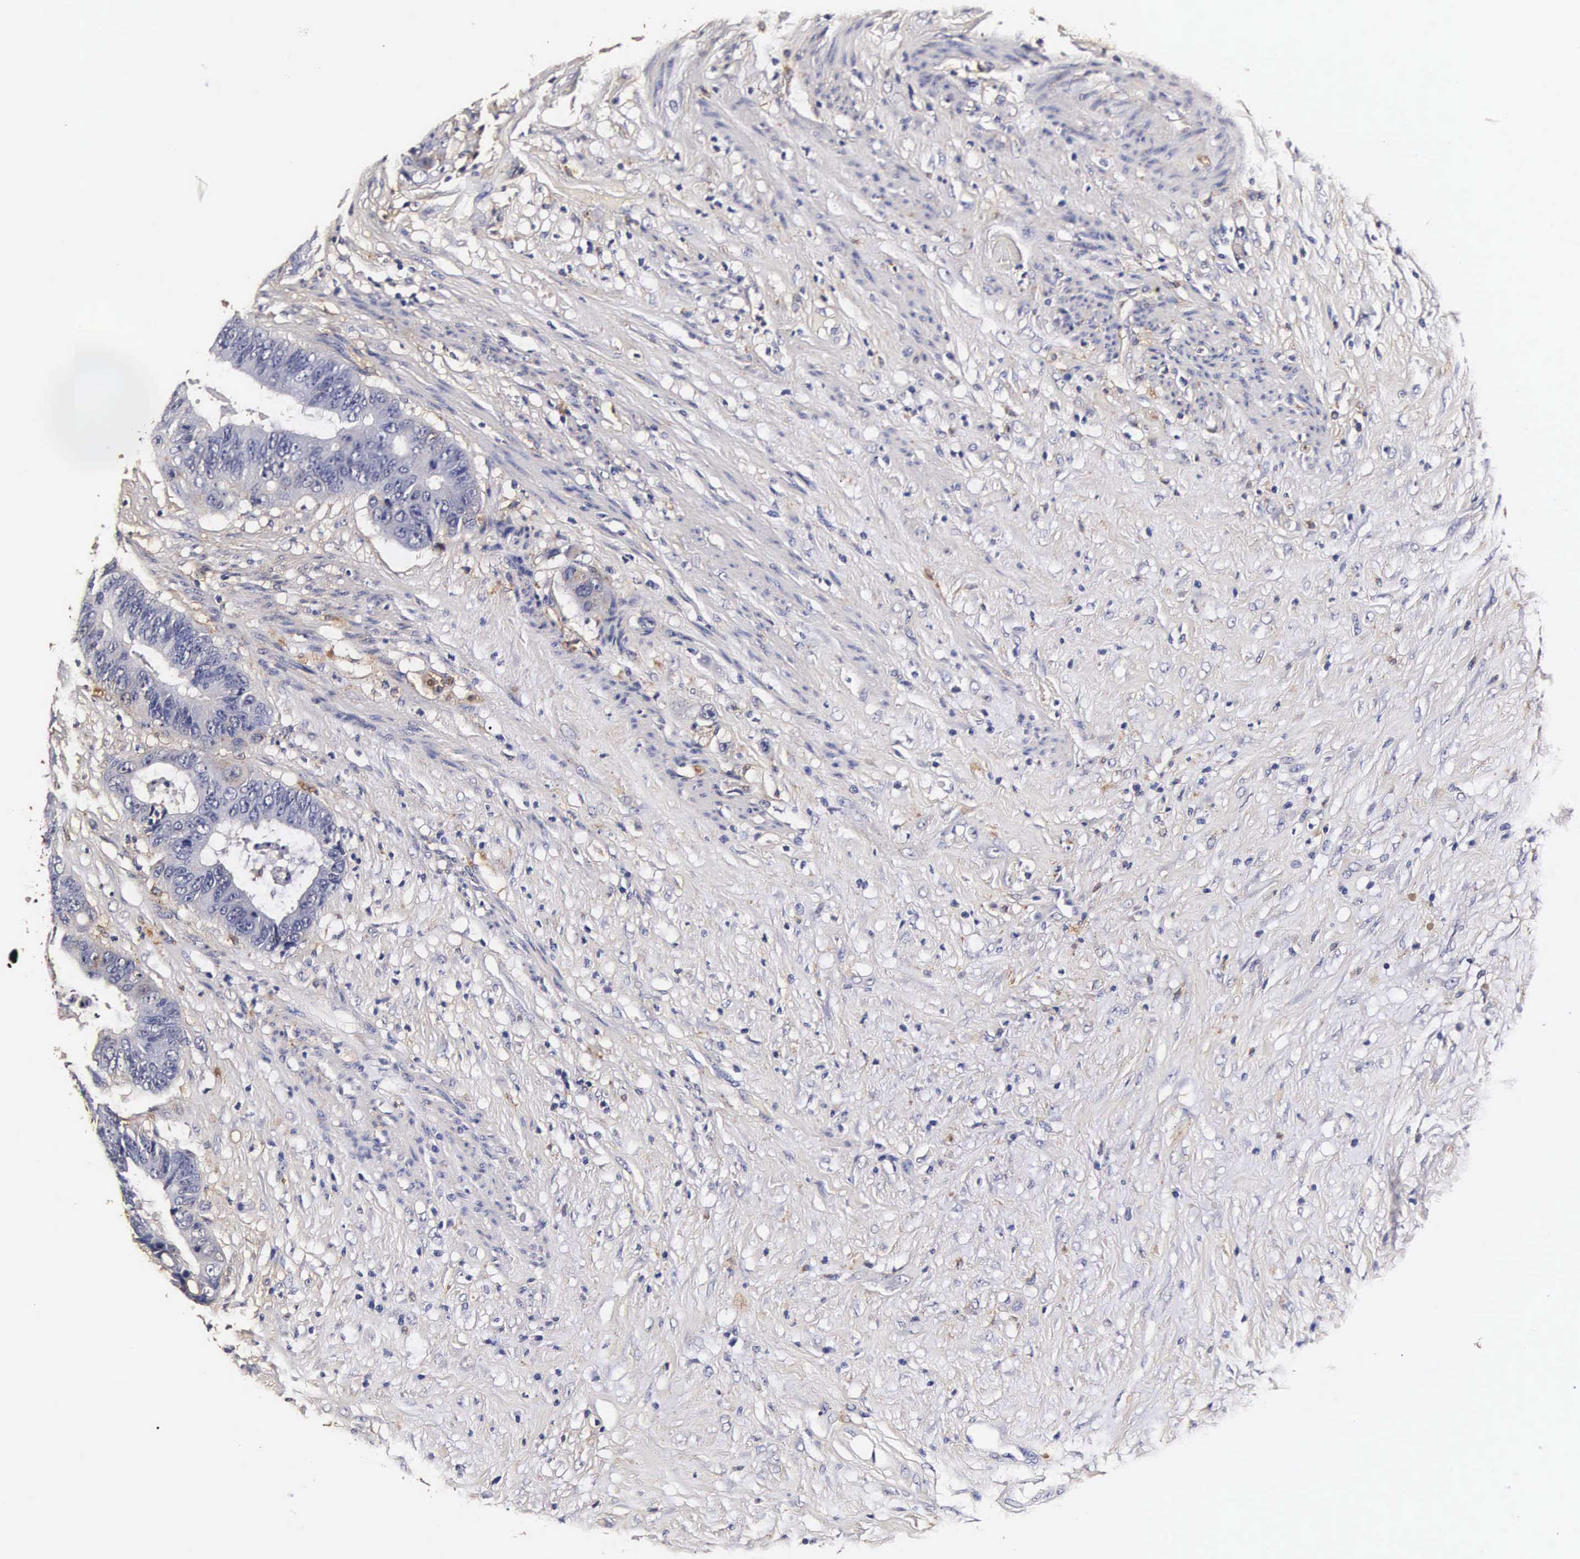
{"staining": {"intensity": "negative", "quantity": "none", "location": "none"}, "tissue": "colorectal cancer", "cell_type": "Tumor cells", "image_type": "cancer", "snomed": [{"axis": "morphology", "description": "Adenocarcinoma, NOS"}, {"axis": "topography", "description": "Rectum"}], "caption": "An IHC image of colorectal cancer (adenocarcinoma) is shown. There is no staining in tumor cells of colorectal cancer (adenocarcinoma).", "gene": "CTSB", "patient": {"sex": "female", "age": 65}}